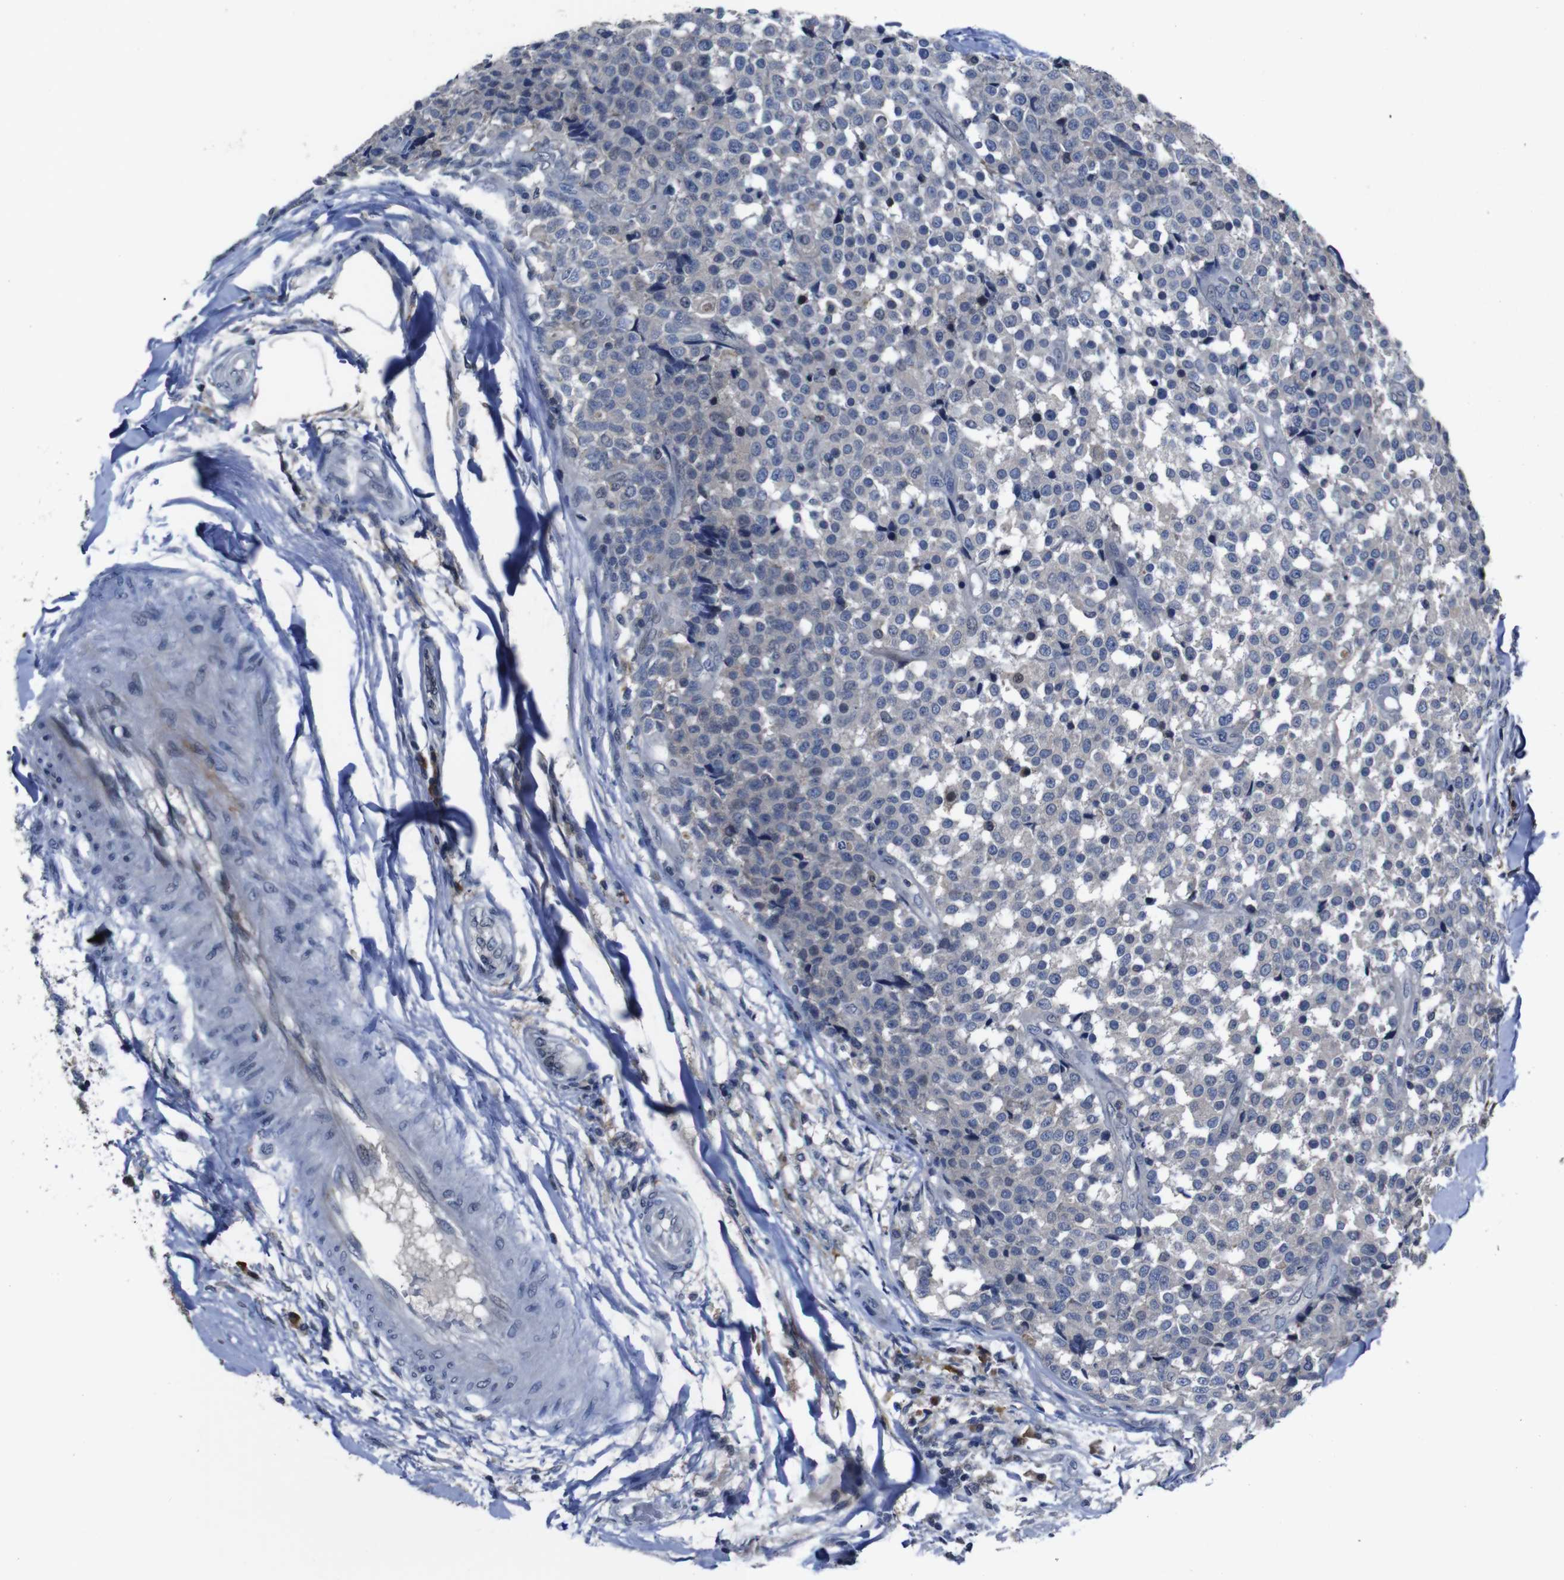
{"staining": {"intensity": "negative", "quantity": "none", "location": "none"}, "tissue": "testis cancer", "cell_type": "Tumor cells", "image_type": "cancer", "snomed": [{"axis": "morphology", "description": "Seminoma, NOS"}, {"axis": "topography", "description": "Testis"}], "caption": "High magnification brightfield microscopy of testis seminoma stained with DAB (brown) and counterstained with hematoxylin (blue): tumor cells show no significant expression. (Stains: DAB IHC with hematoxylin counter stain, Microscopy: brightfield microscopy at high magnification).", "gene": "SEMA4B", "patient": {"sex": "male", "age": 59}}